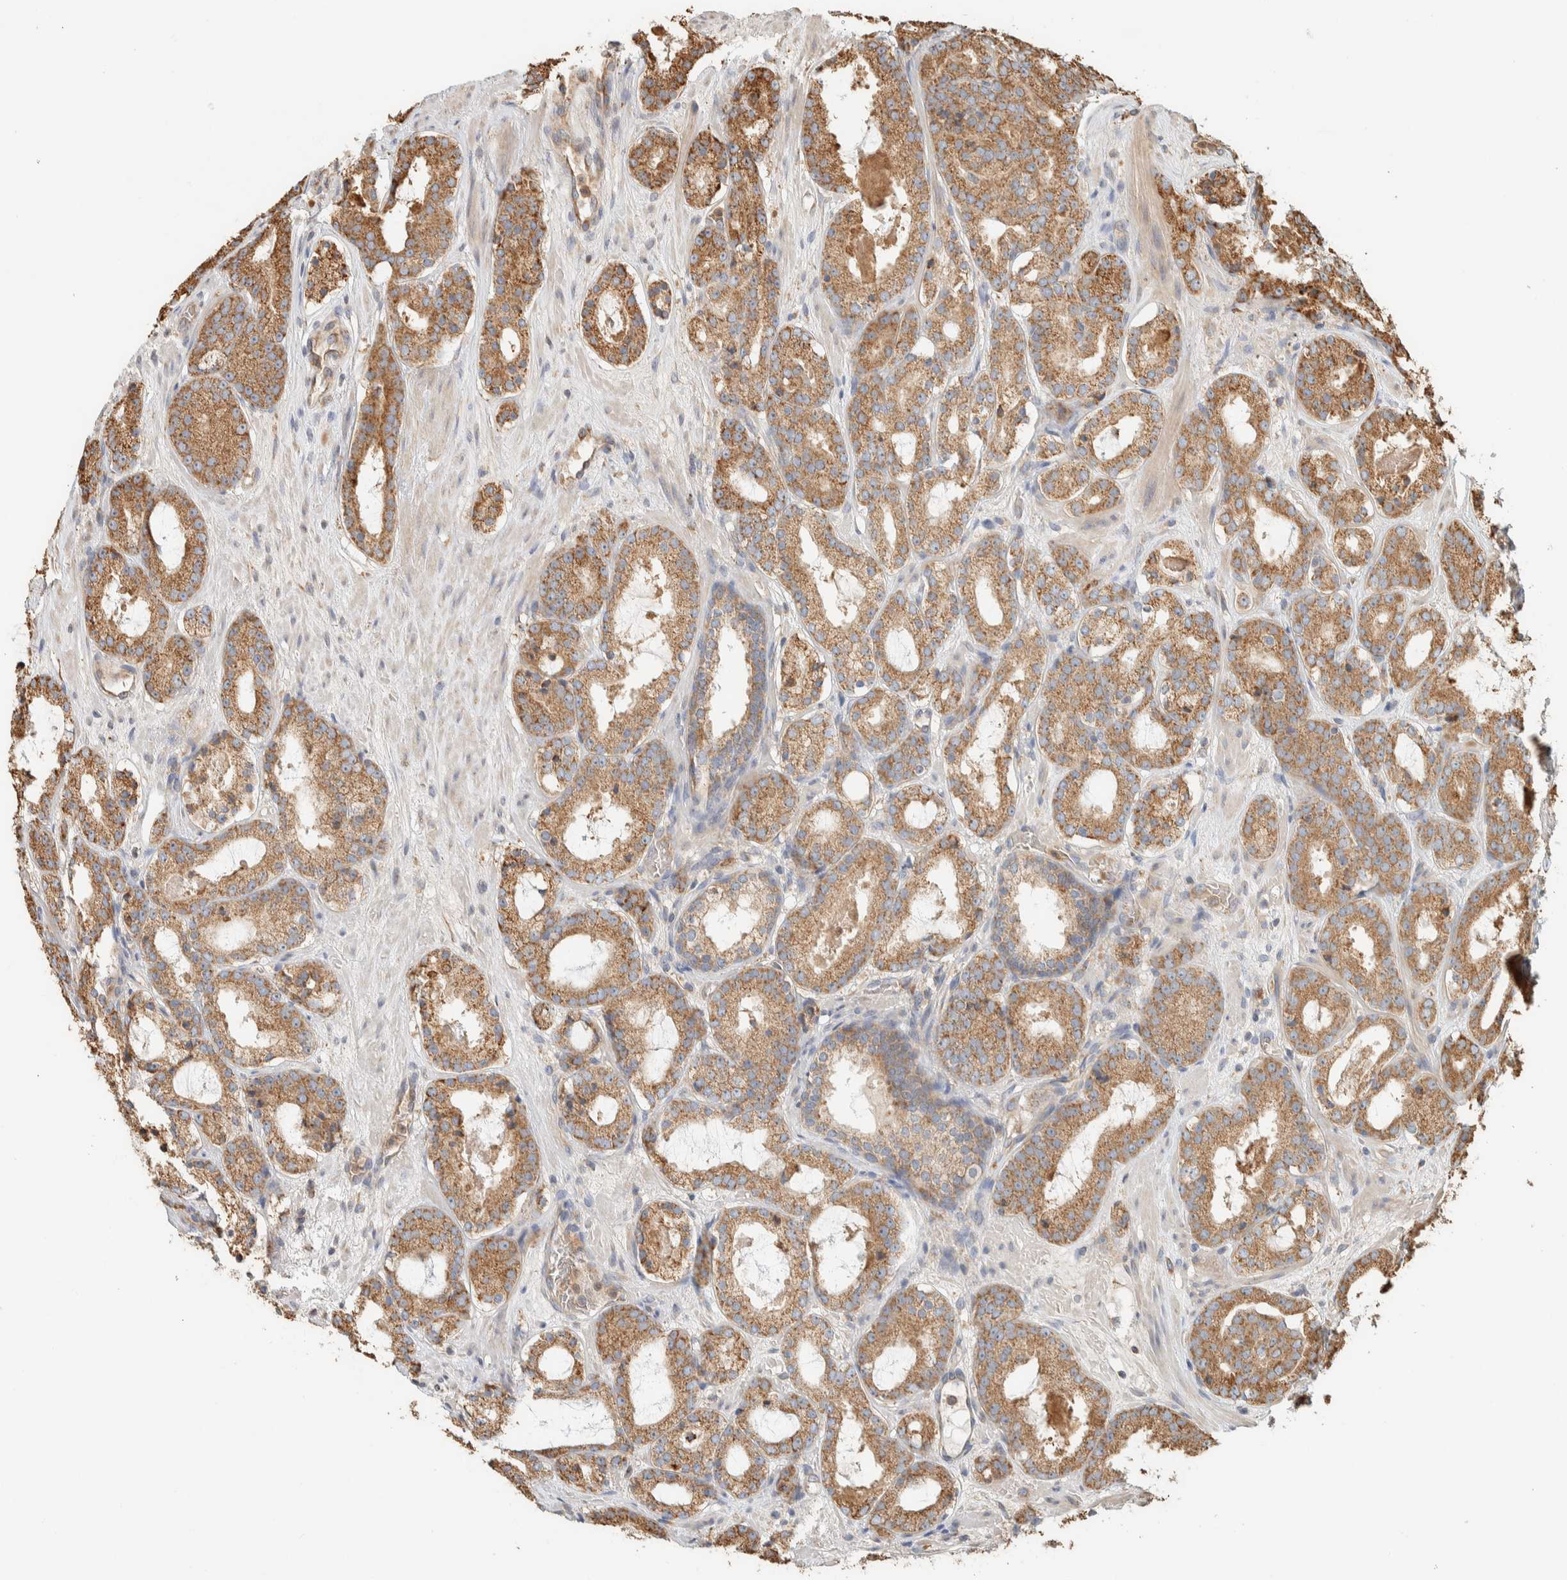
{"staining": {"intensity": "moderate", "quantity": ">75%", "location": "cytoplasmic/membranous"}, "tissue": "prostate cancer", "cell_type": "Tumor cells", "image_type": "cancer", "snomed": [{"axis": "morphology", "description": "Adenocarcinoma, Low grade"}, {"axis": "topography", "description": "Prostate"}], "caption": "A medium amount of moderate cytoplasmic/membranous positivity is appreciated in about >75% of tumor cells in prostate cancer tissue. The staining was performed using DAB (3,3'-diaminobenzidine), with brown indicating positive protein expression. Nuclei are stained blue with hematoxylin.", "gene": "RAB11FIP1", "patient": {"sex": "male", "age": 69}}